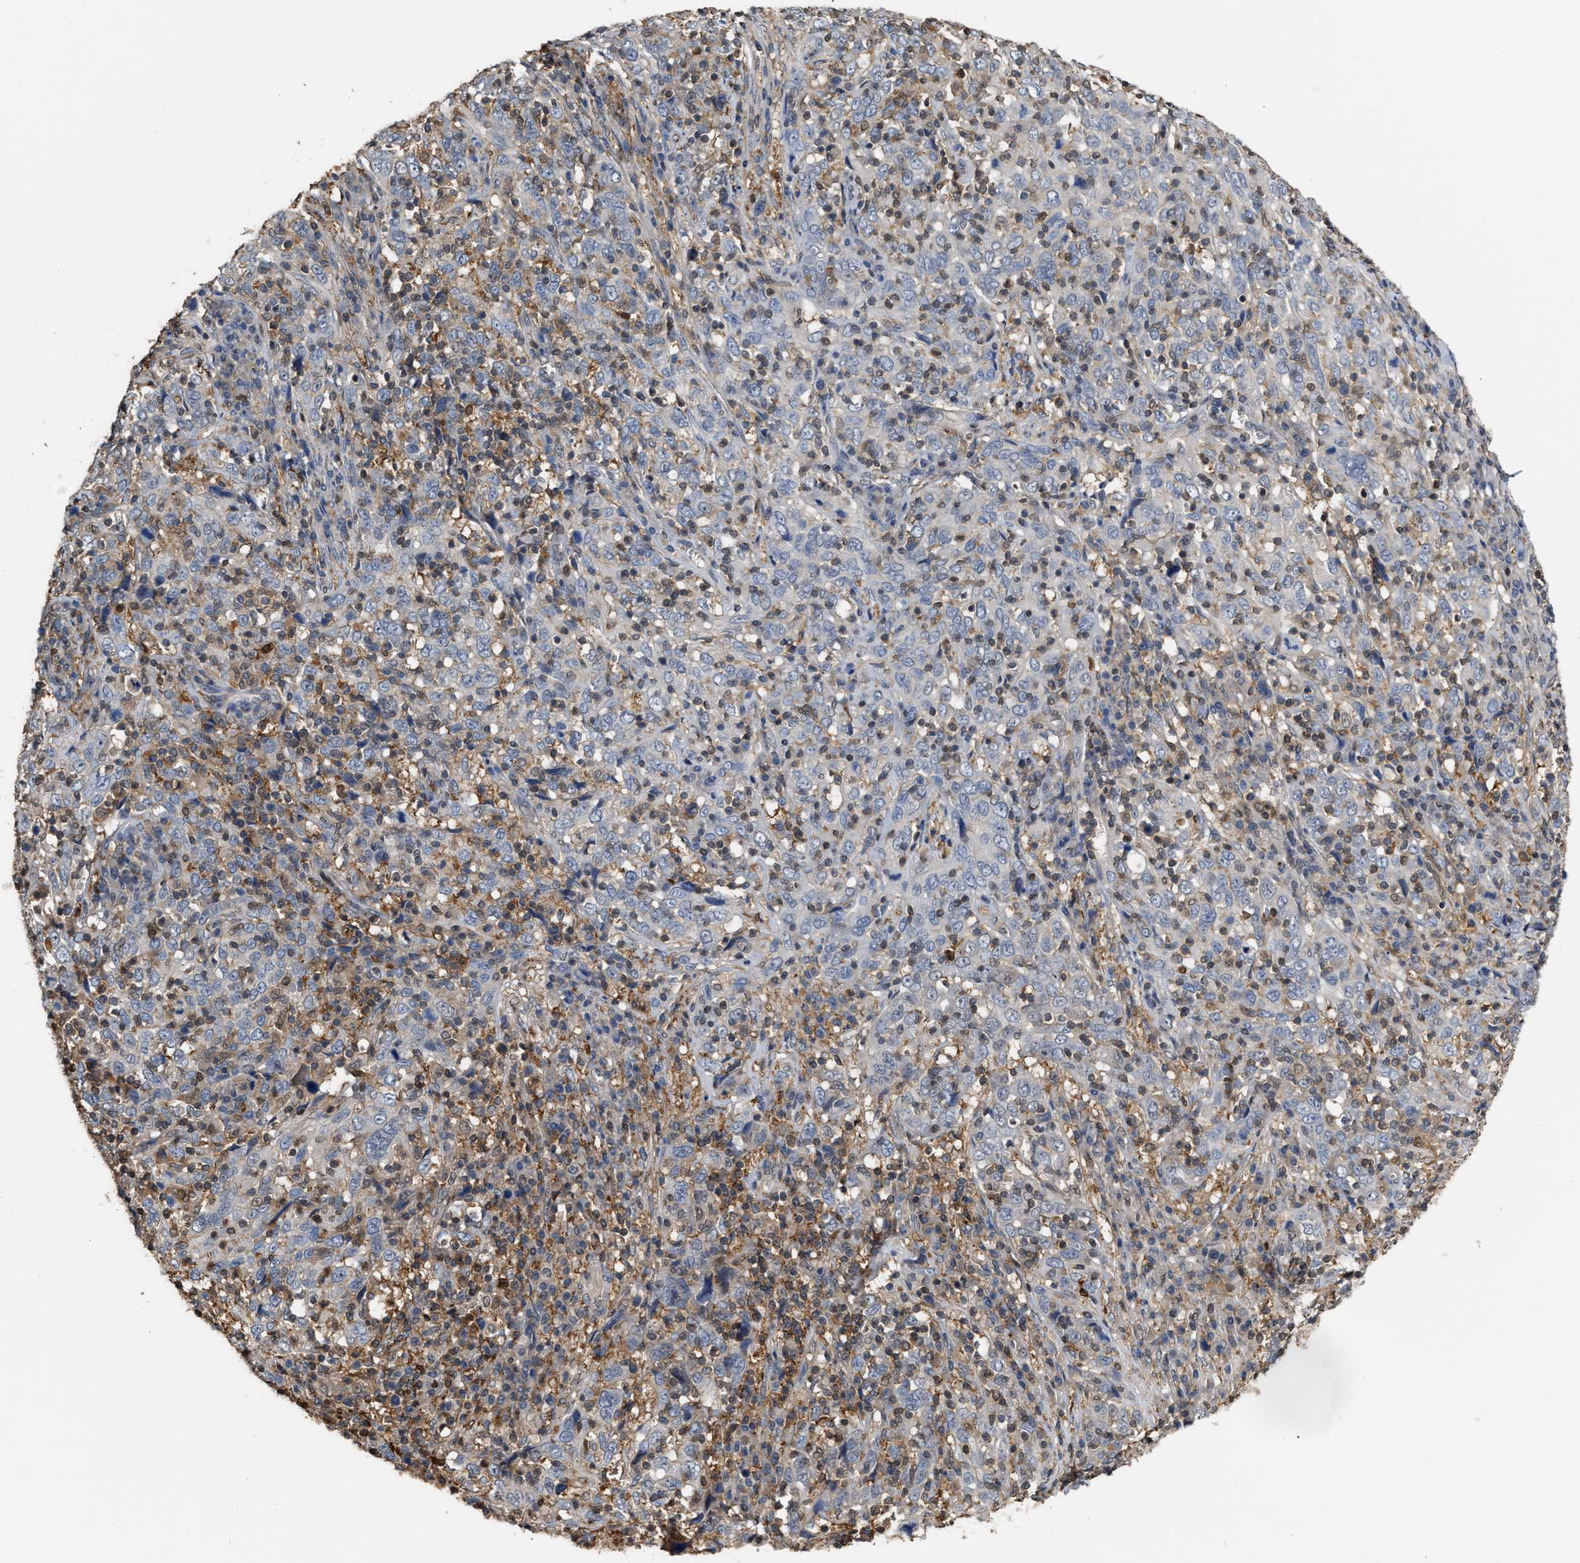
{"staining": {"intensity": "negative", "quantity": "none", "location": "none"}, "tissue": "cervical cancer", "cell_type": "Tumor cells", "image_type": "cancer", "snomed": [{"axis": "morphology", "description": "Squamous cell carcinoma, NOS"}, {"axis": "topography", "description": "Cervix"}], "caption": "Immunohistochemistry (IHC) of cervical squamous cell carcinoma shows no expression in tumor cells.", "gene": "MTPN", "patient": {"sex": "female", "age": 46}}